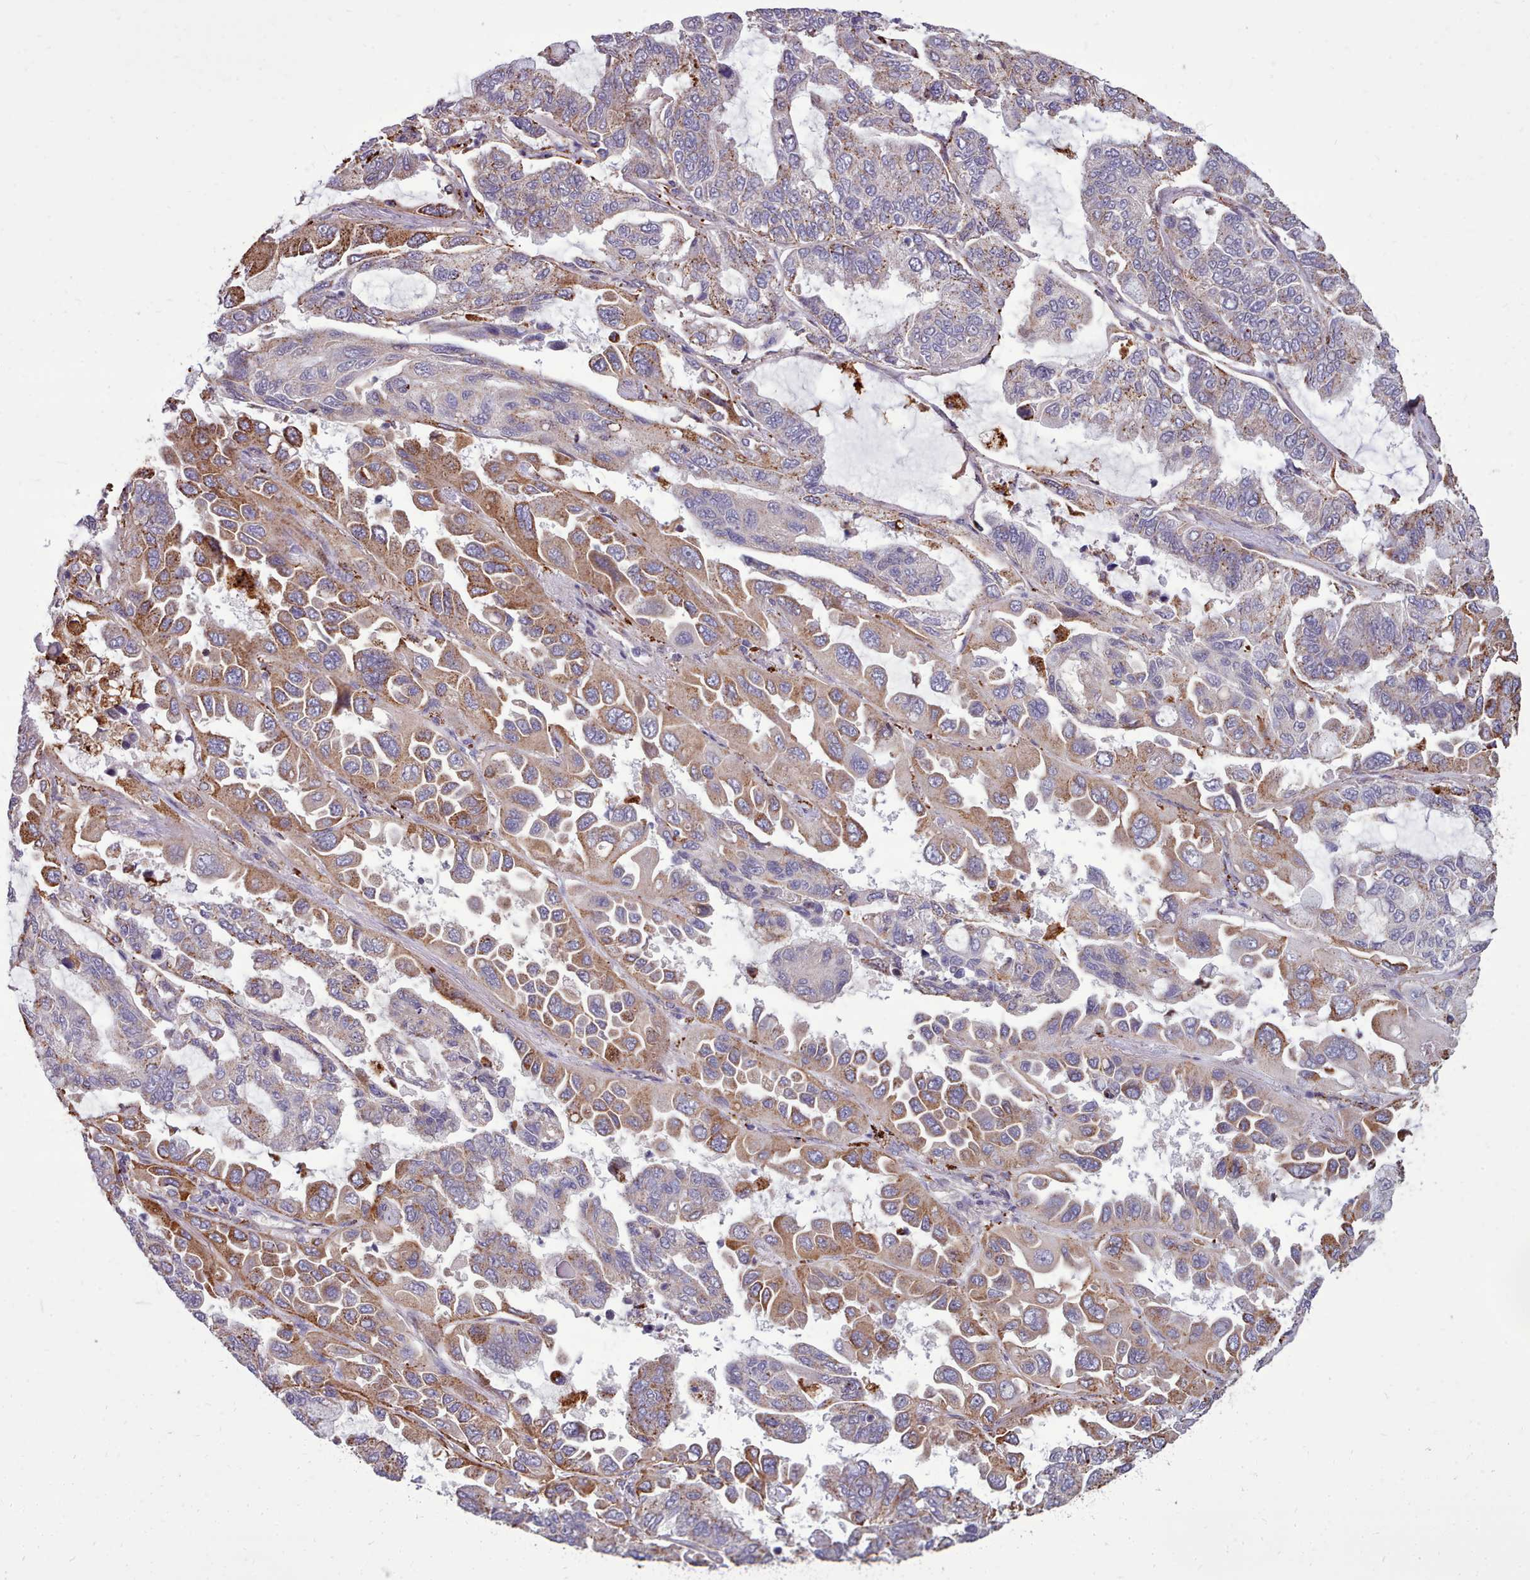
{"staining": {"intensity": "moderate", "quantity": "25%-75%", "location": "cytoplasmic/membranous"}, "tissue": "lung cancer", "cell_type": "Tumor cells", "image_type": "cancer", "snomed": [{"axis": "morphology", "description": "Adenocarcinoma, NOS"}, {"axis": "topography", "description": "Lung"}], "caption": "IHC of human lung adenocarcinoma reveals medium levels of moderate cytoplasmic/membranous expression in approximately 25%-75% of tumor cells.", "gene": "PACSIN3", "patient": {"sex": "male", "age": 64}}